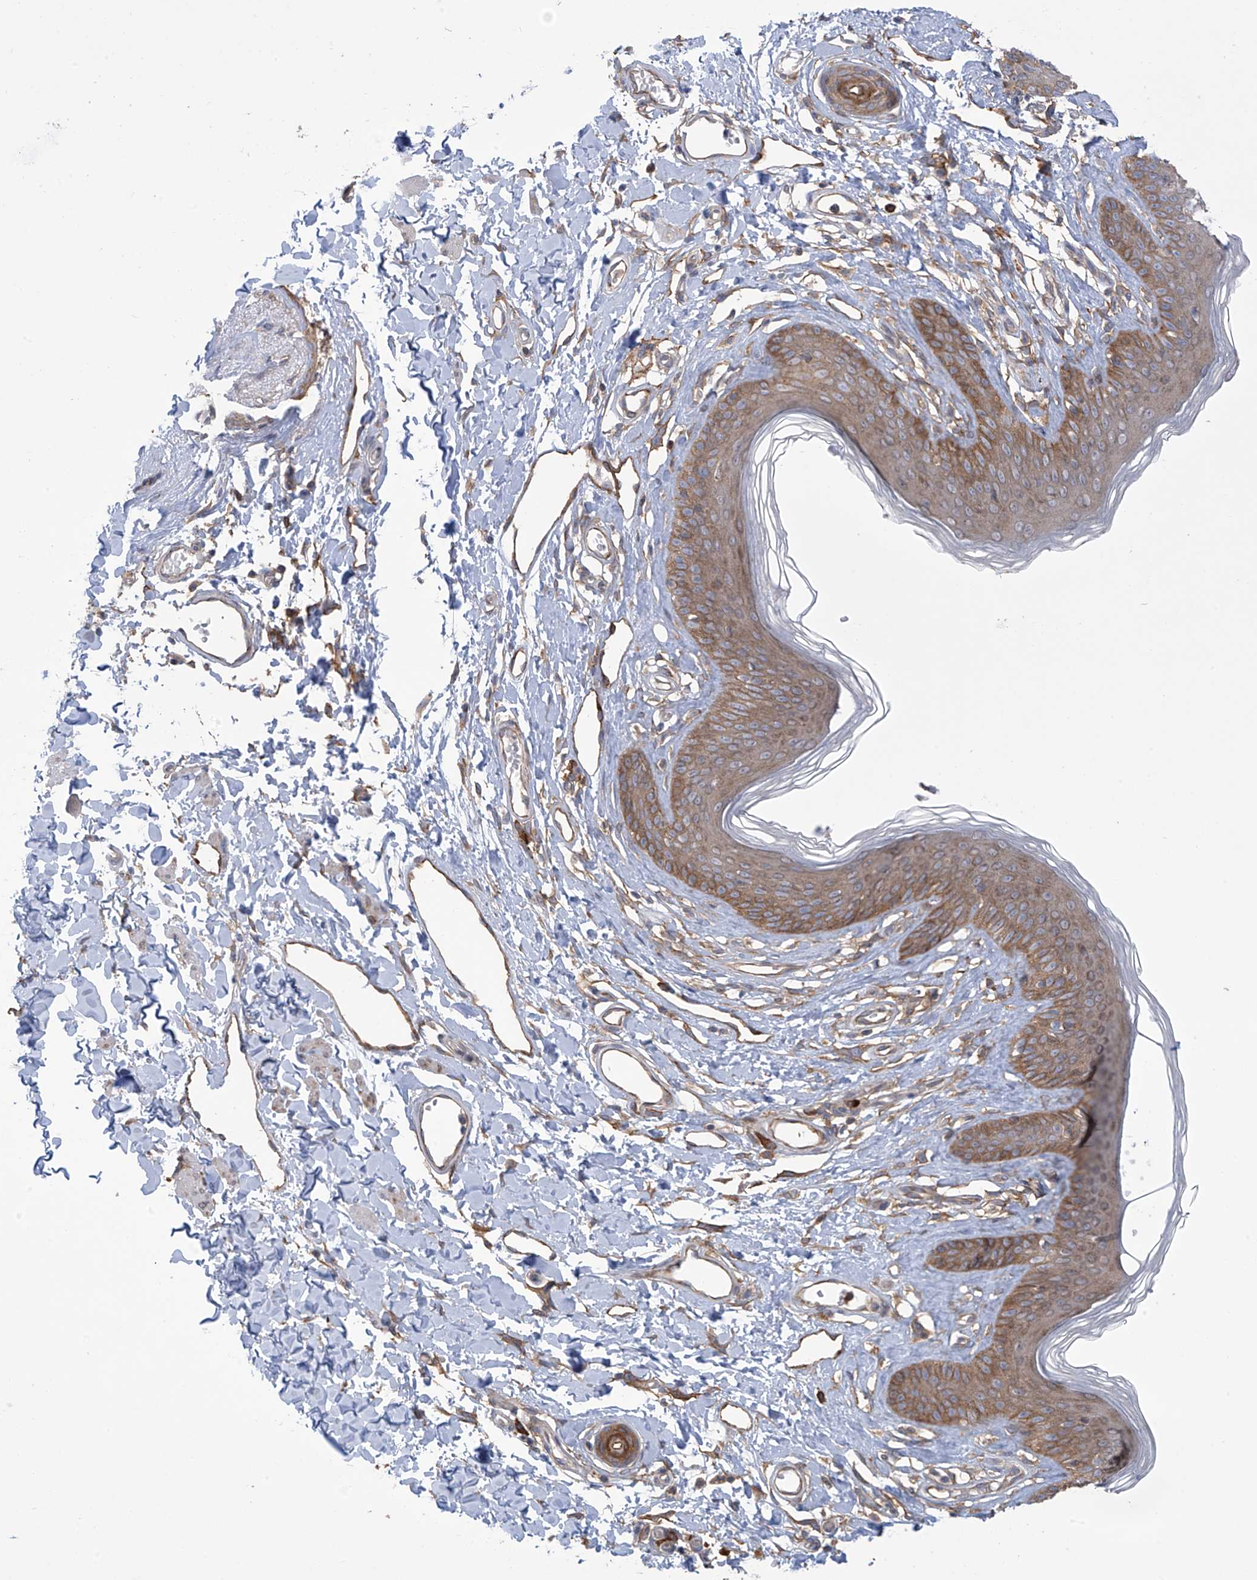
{"staining": {"intensity": "moderate", "quantity": ">75%", "location": "cytoplasmic/membranous"}, "tissue": "skin", "cell_type": "Epidermal cells", "image_type": "normal", "snomed": [{"axis": "morphology", "description": "Normal tissue, NOS"}, {"axis": "morphology", "description": "Squamous cell carcinoma, NOS"}, {"axis": "topography", "description": "Vulva"}], "caption": "Protein staining by immunohistochemistry (IHC) shows moderate cytoplasmic/membranous staining in approximately >75% of epidermal cells in benign skin.", "gene": "KIAA1522", "patient": {"sex": "female", "age": 85}}